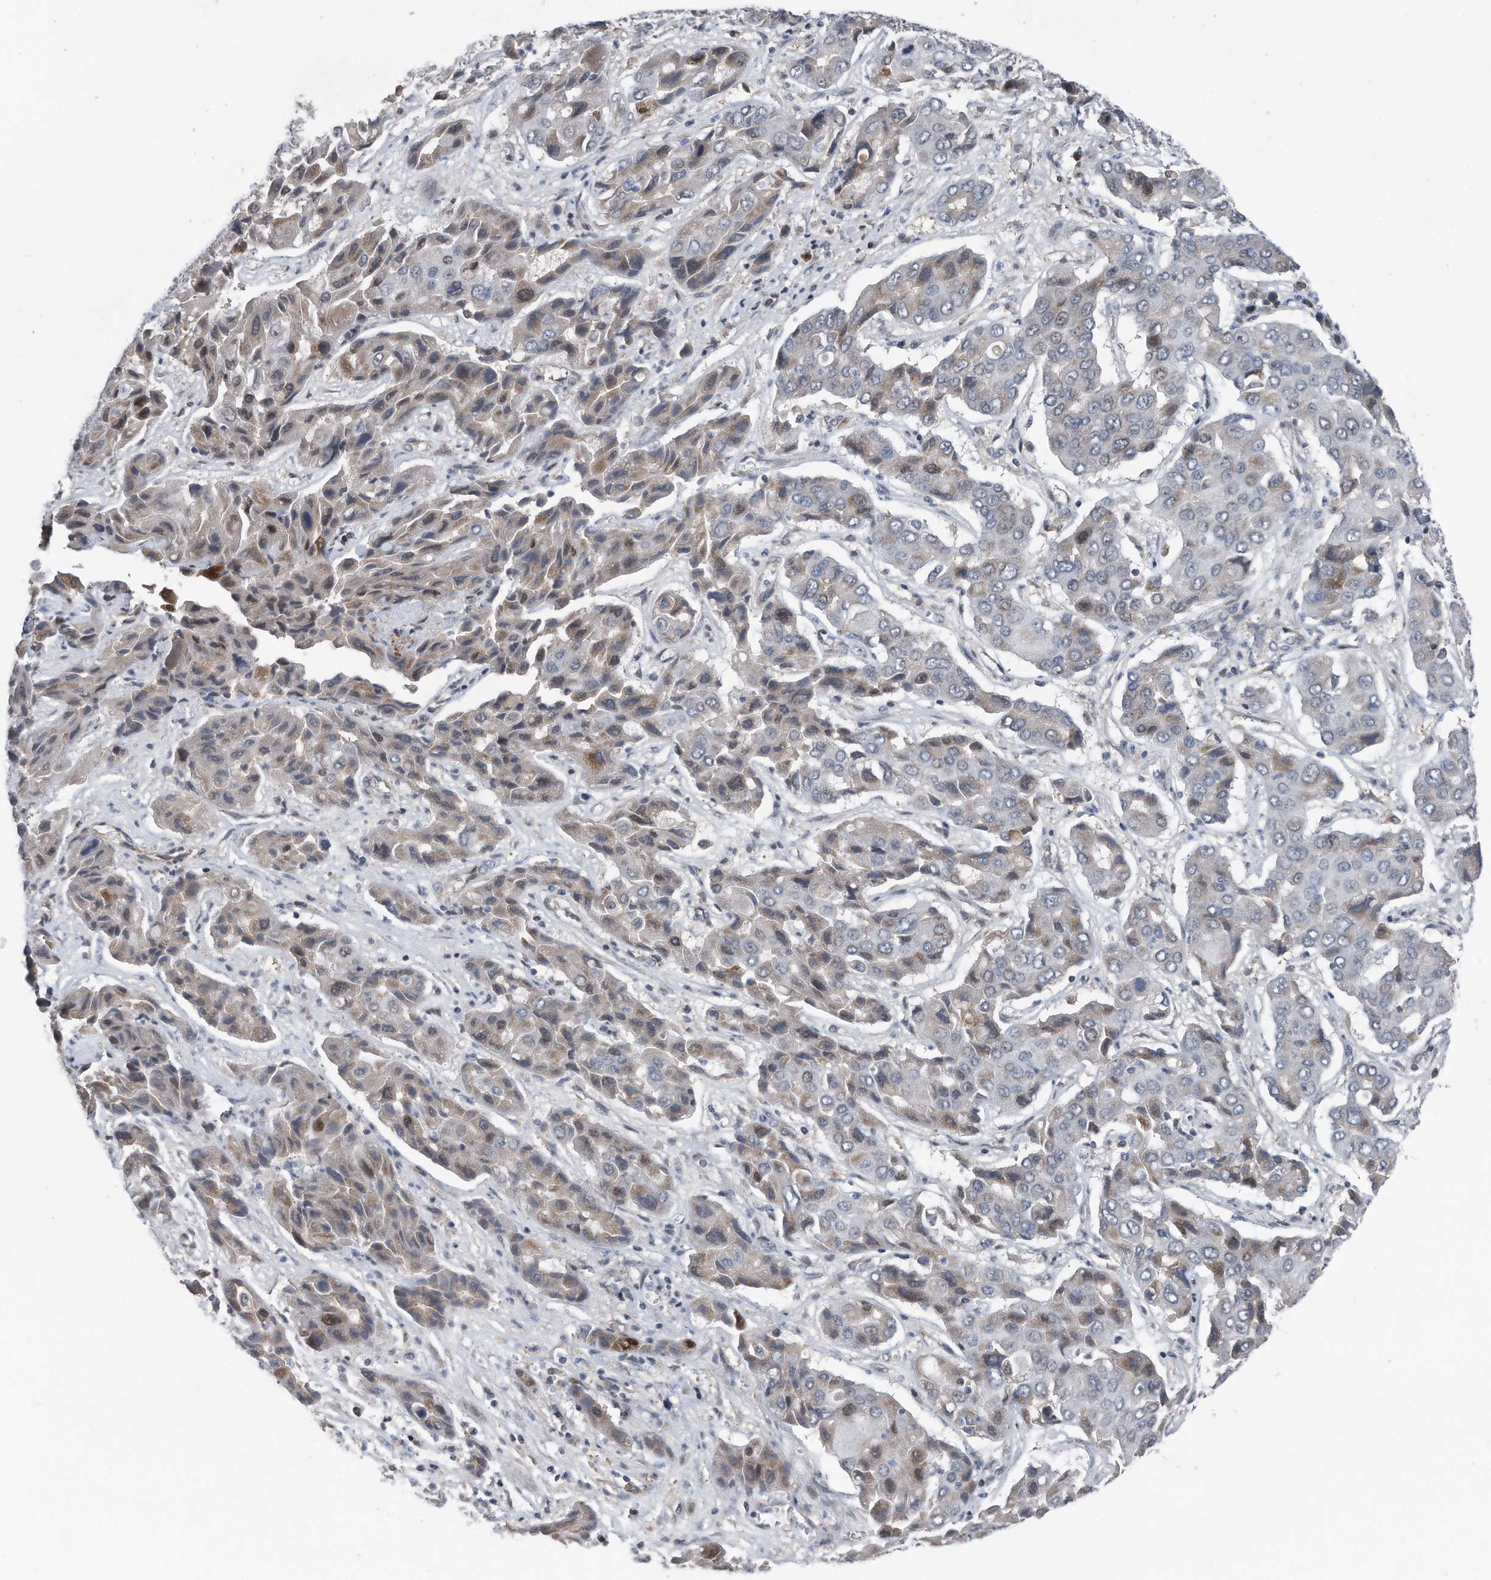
{"staining": {"intensity": "weak", "quantity": "25%-75%", "location": "cytoplasmic/membranous"}, "tissue": "liver cancer", "cell_type": "Tumor cells", "image_type": "cancer", "snomed": [{"axis": "morphology", "description": "Cholangiocarcinoma"}, {"axis": "topography", "description": "Liver"}], "caption": "An image of human liver cancer (cholangiocarcinoma) stained for a protein demonstrates weak cytoplasmic/membranous brown staining in tumor cells.", "gene": "DST", "patient": {"sex": "male", "age": 67}}